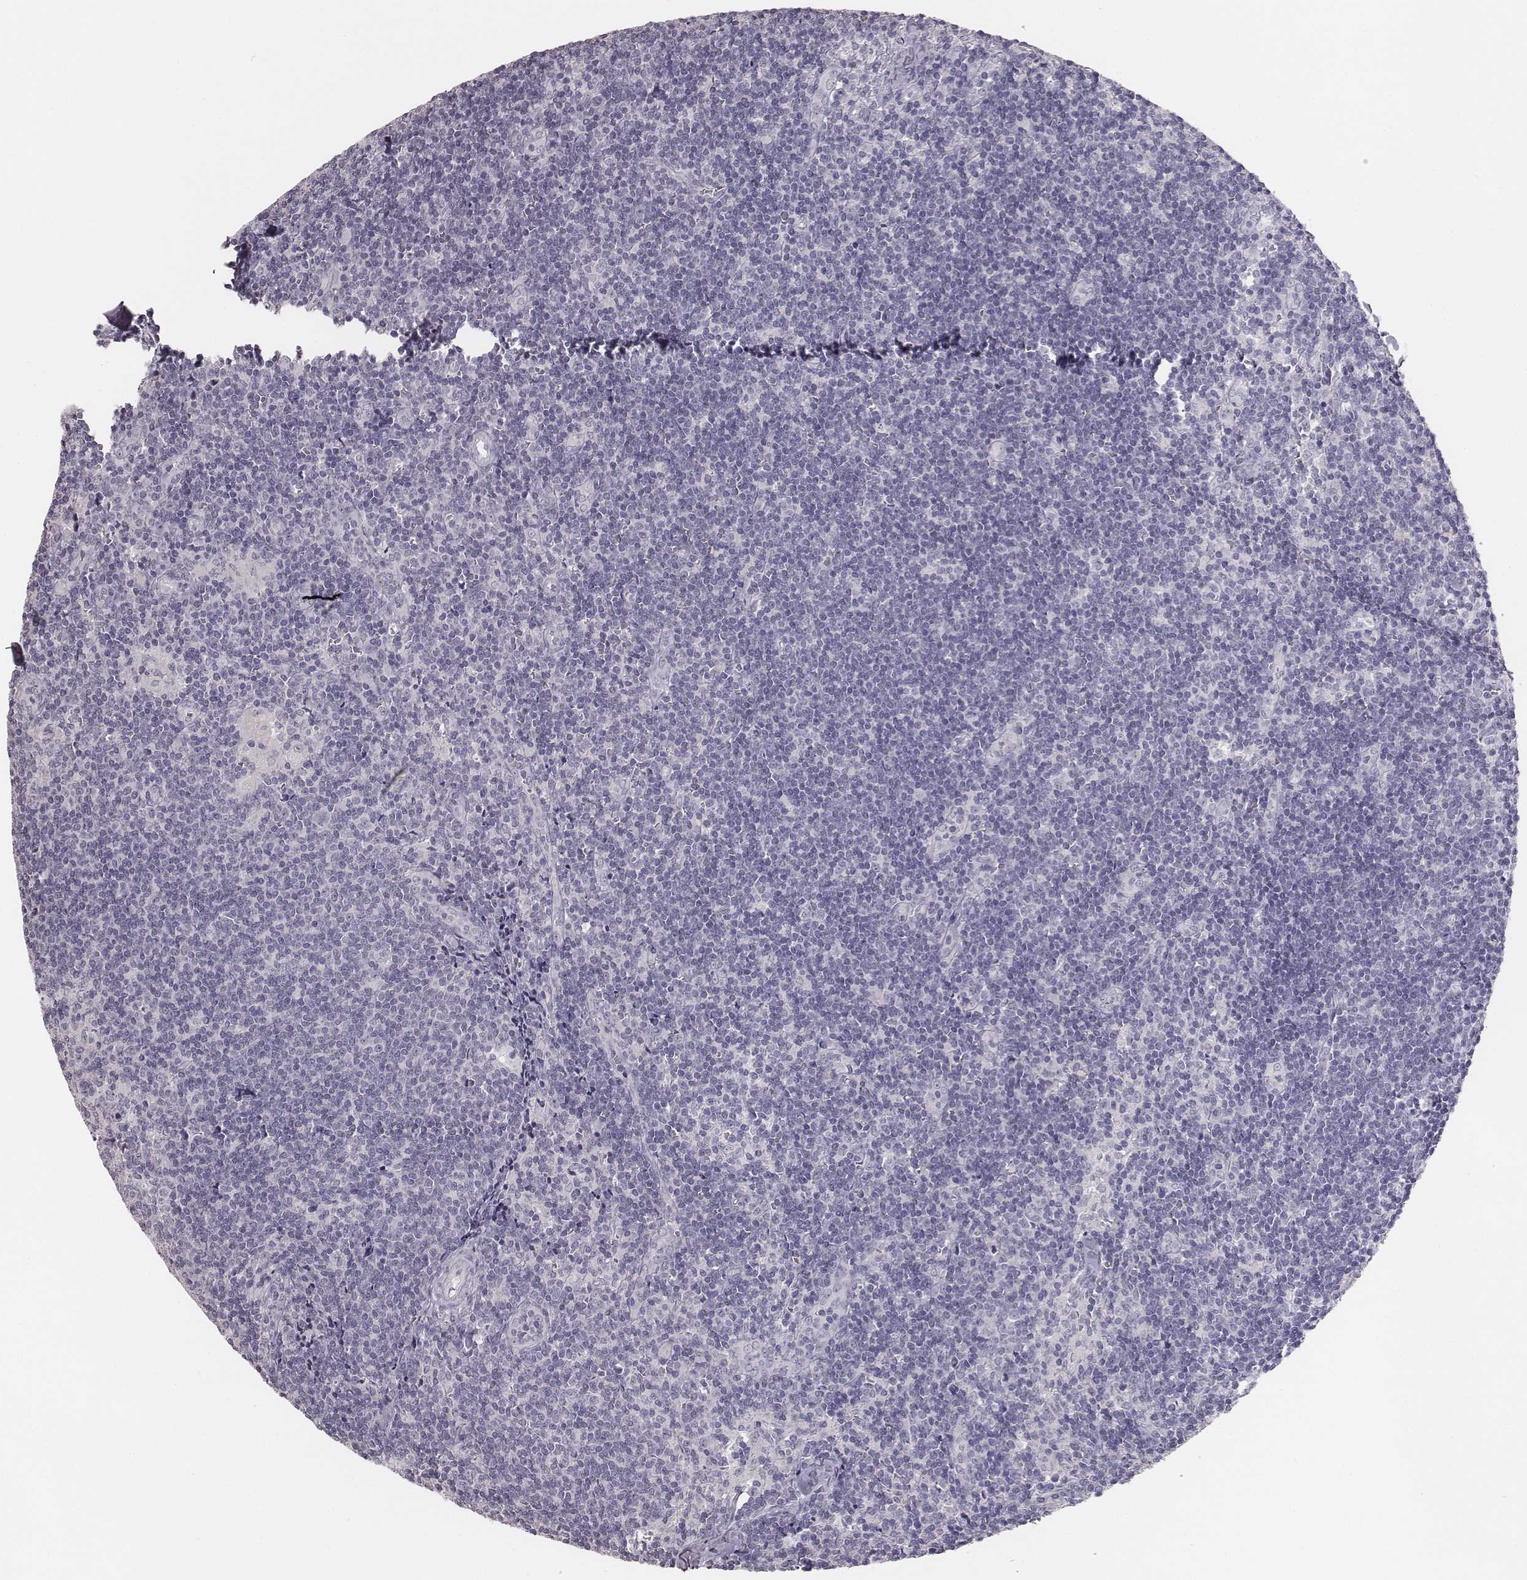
{"staining": {"intensity": "negative", "quantity": "none", "location": "none"}, "tissue": "lymph node", "cell_type": "Germinal center cells", "image_type": "normal", "snomed": [{"axis": "morphology", "description": "Normal tissue, NOS"}, {"axis": "topography", "description": "Lymph node"}], "caption": "Immunohistochemical staining of unremarkable human lymph node reveals no significant staining in germinal center cells.", "gene": "MYH6", "patient": {"sex": "female", "age": 52}}